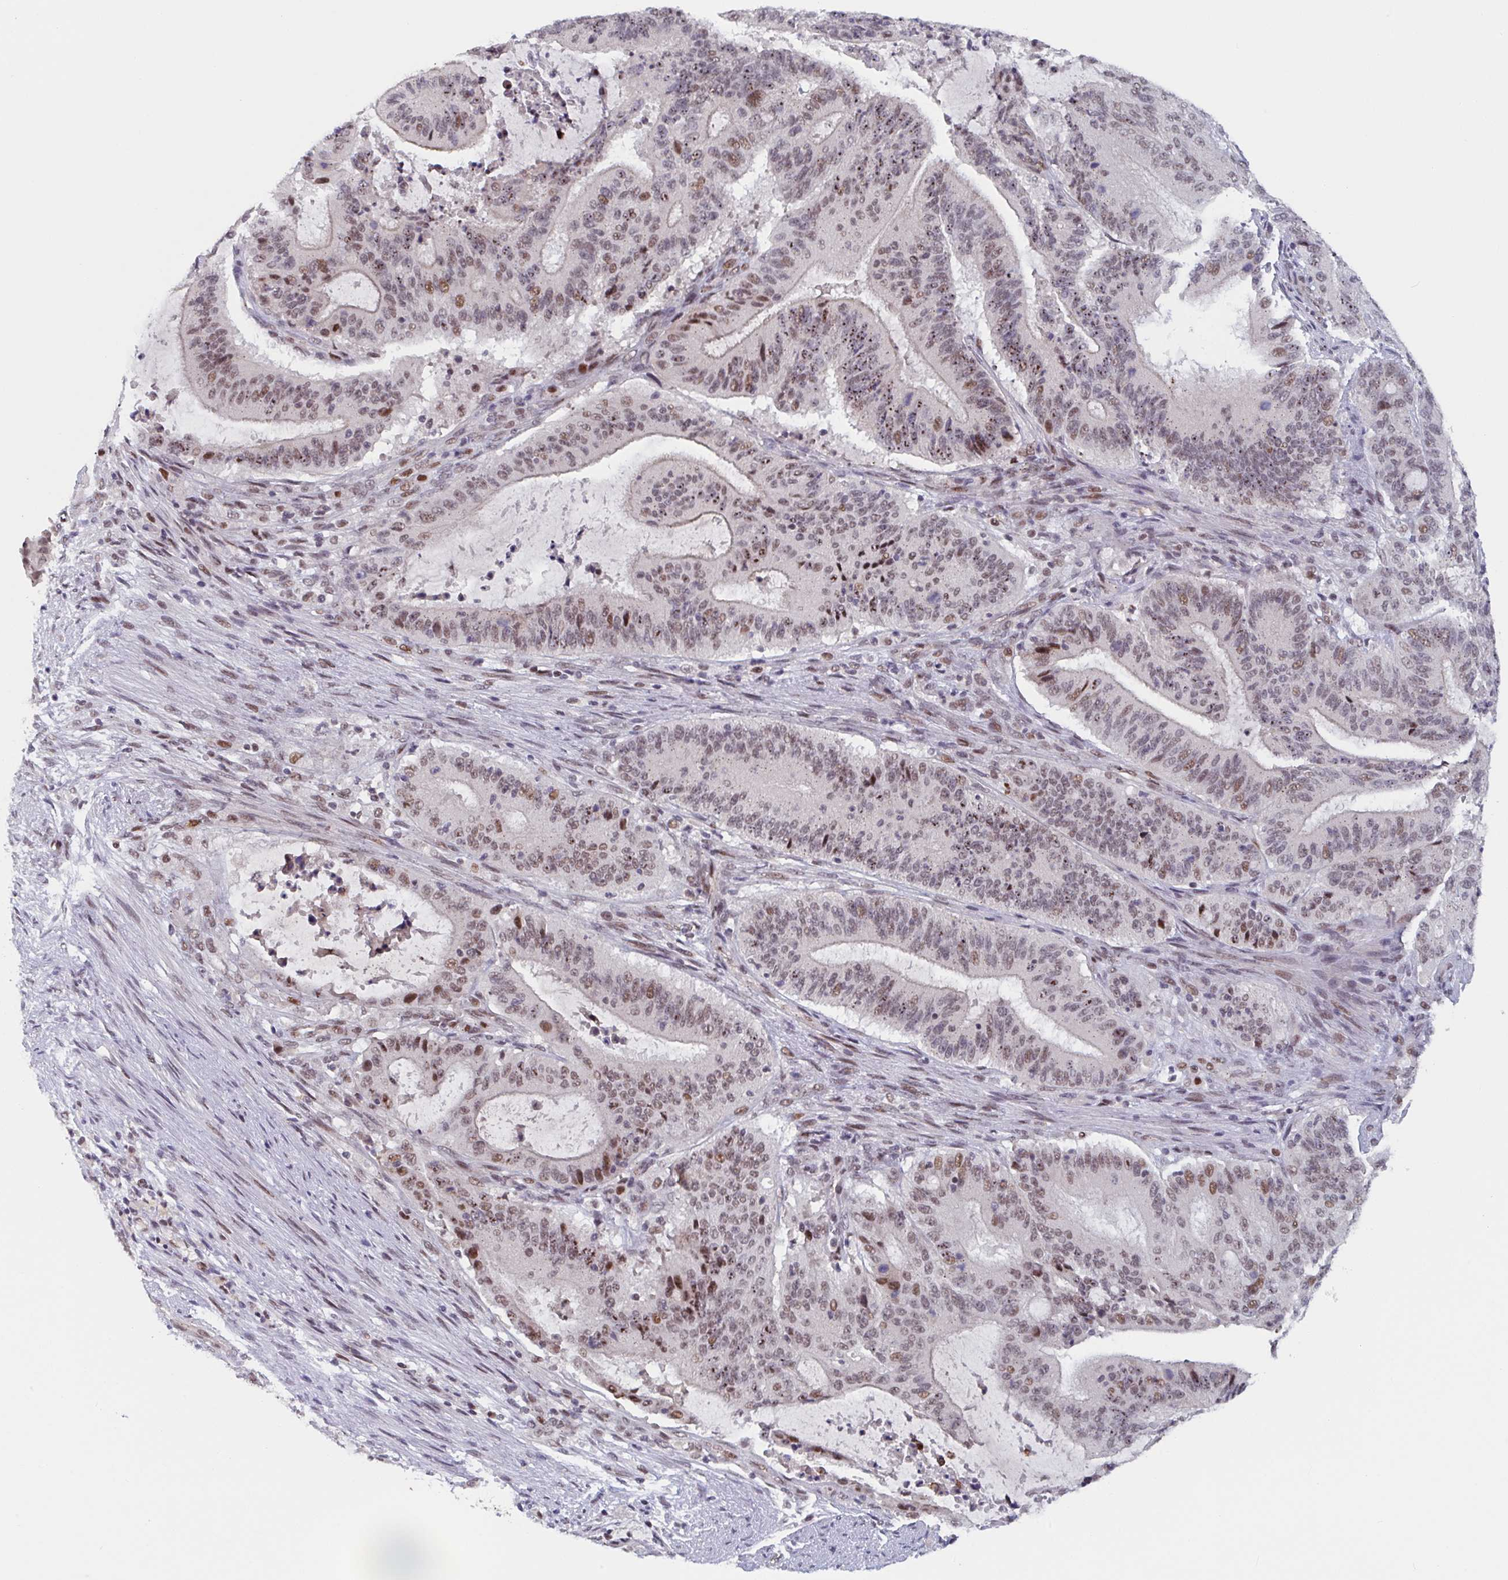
{"staining": {"intensity": "moderate", "quantity": "25%-75%", "location": "nuclear"}, "tissue": "liver cancer", "cell_type": "Tumor cells", "image_type": "cancer", "snomed": [{"axis": "morphology", "description": "Normal tissue, NOS"}, {"axis": "morphology", "description": "Cholangiocarcinoma"}, {"axis": "topography", "description": "Liver"}, {"axis": "topography", "description": "Peripheral nerve tissue"}], "caption": "A brown stain highlights moderate nuclear positivity of a protein in liver cholangiocarcinoma tumor cells.", "gene": "RNF212", "patient": {"sex": "female", "age": 73}}